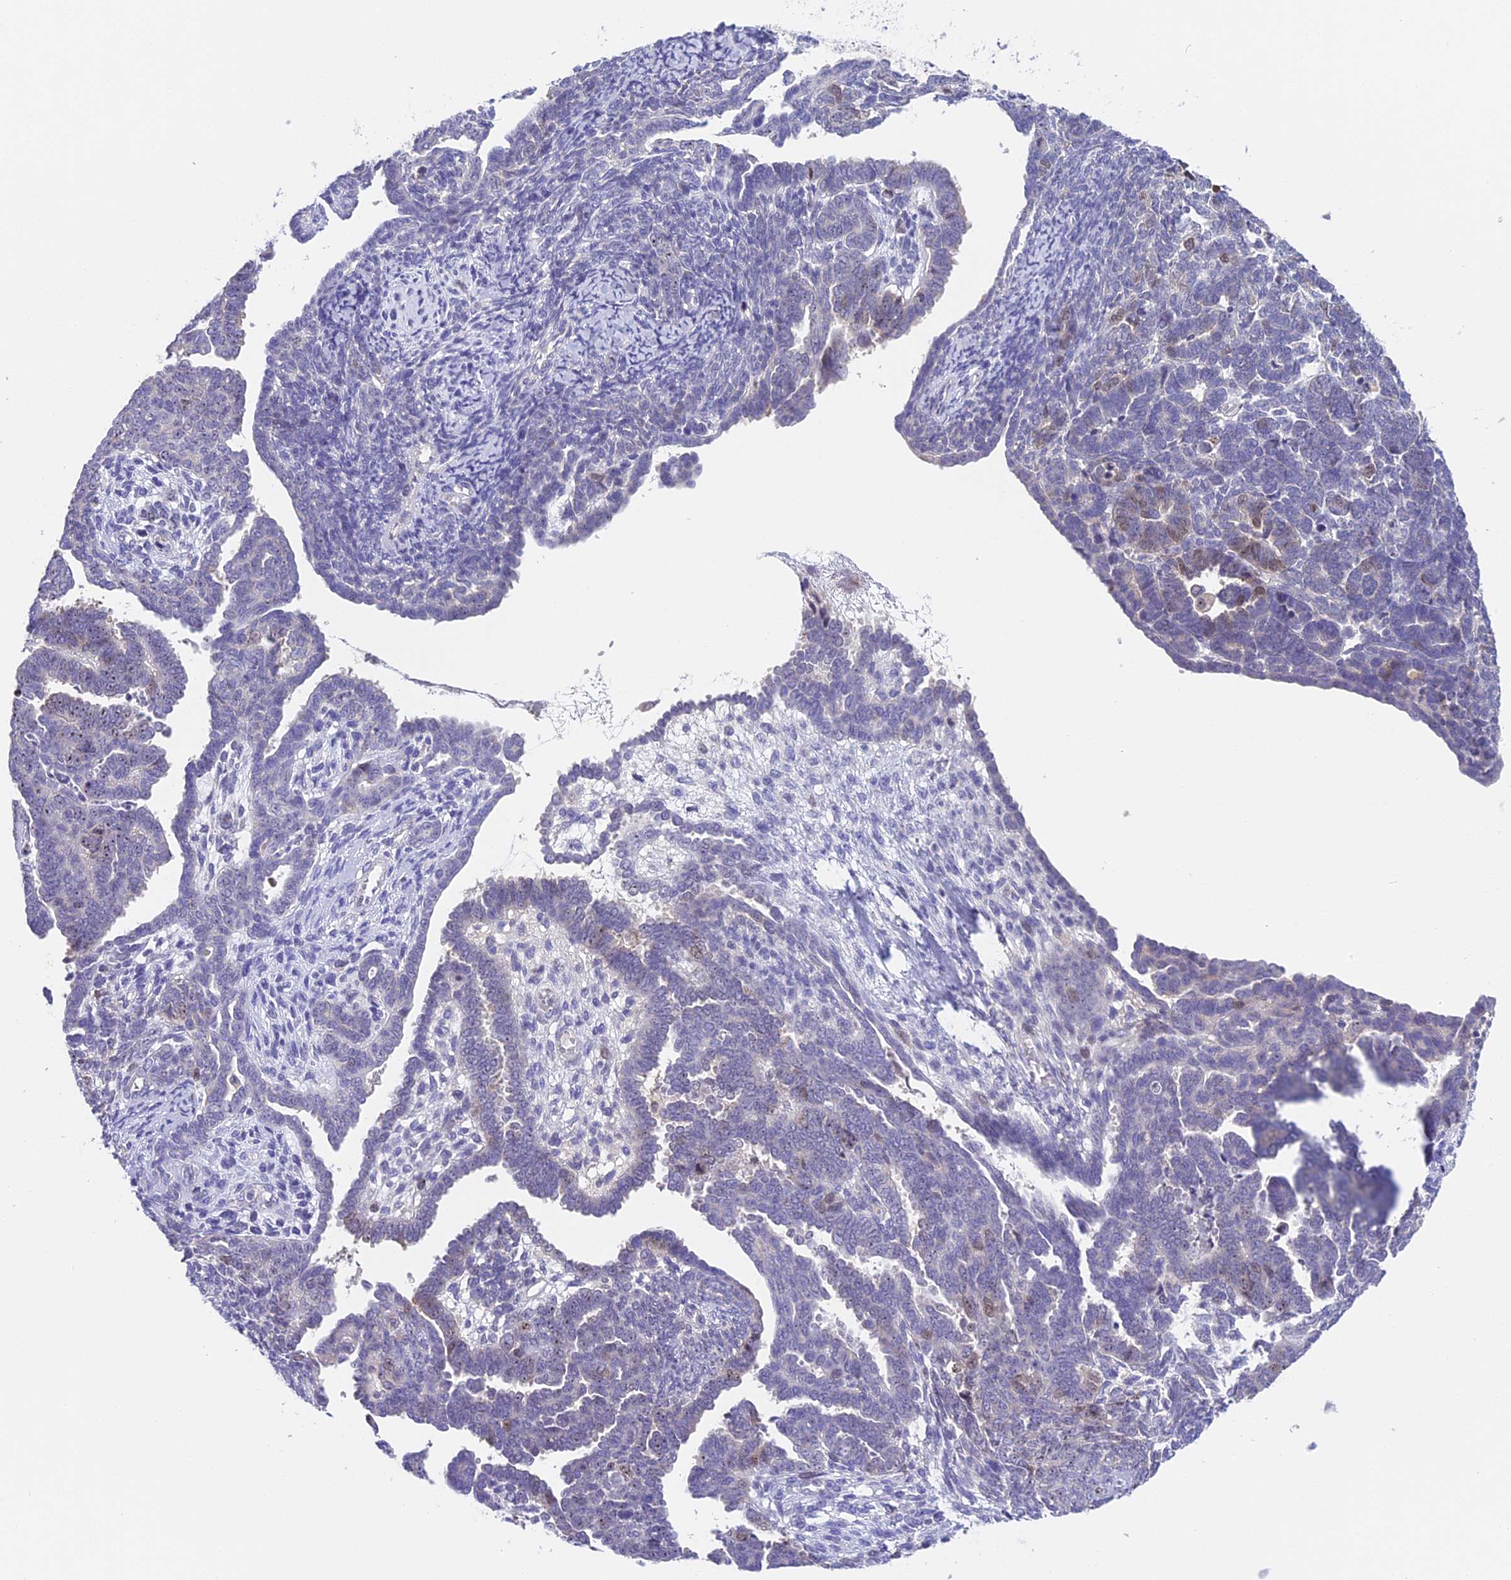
{"staining": {"intensity": "weak", "quantity": "<25%", "location": "nuclear"}, "tissue": "endometrial cancer", "cell_type": "Tumor cells", "image_type": "cancer", "snomed": [{"axis": "morphology", "description": "Neoplasm, malignant, NOS"}, {"axis": "topography", "description": "Endometrium"}], "caption": "The photomicrograph exhibits no staining of tumor cells in endometrial malignant neoplasm.", "gene": "RAD51", "patient": {"sex": "female", "age": 74}}